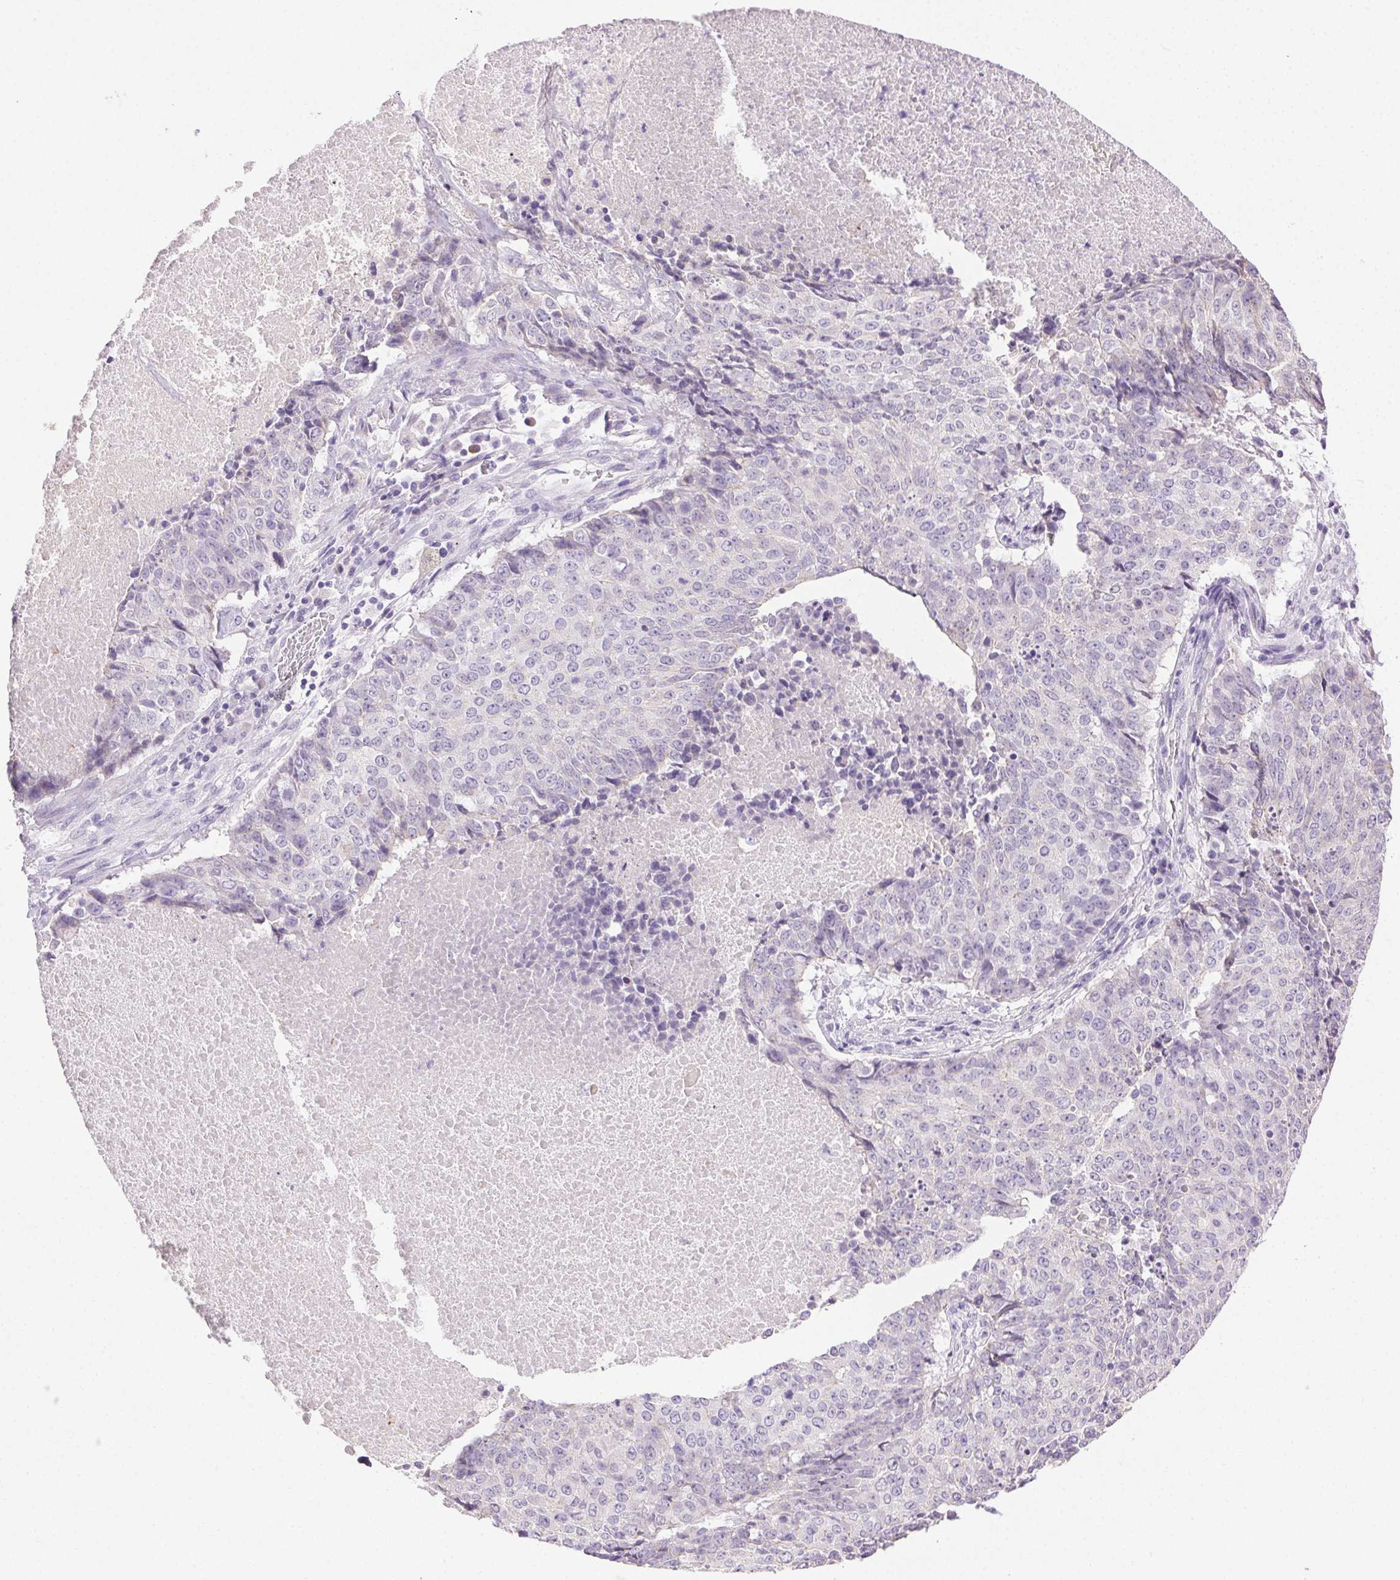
{"staining": {"intensity": "negative", "quantity": "none", "location": "none"}, "tissue": "lung cancer", "cell_type": "Tumor cells", "image_type": "cancer", "snomed": [{"axis": "morphology", "description": "Normal tissue, NOS"}, {"axis": "morphology", "description": "Squamous cell carcinoma, NOS"}, {"axis": "topography", "description": "Bronchus"}, {"axis": "topography", "description": "Lung"}], "caption": "This is an immunohistochemistry (IHC) micrograph of human lung squamous cell carcinoma. There is no positivity in tumor cells.", "gene": "CLDN10", "patient": {"sex": "male", "age": 64}}